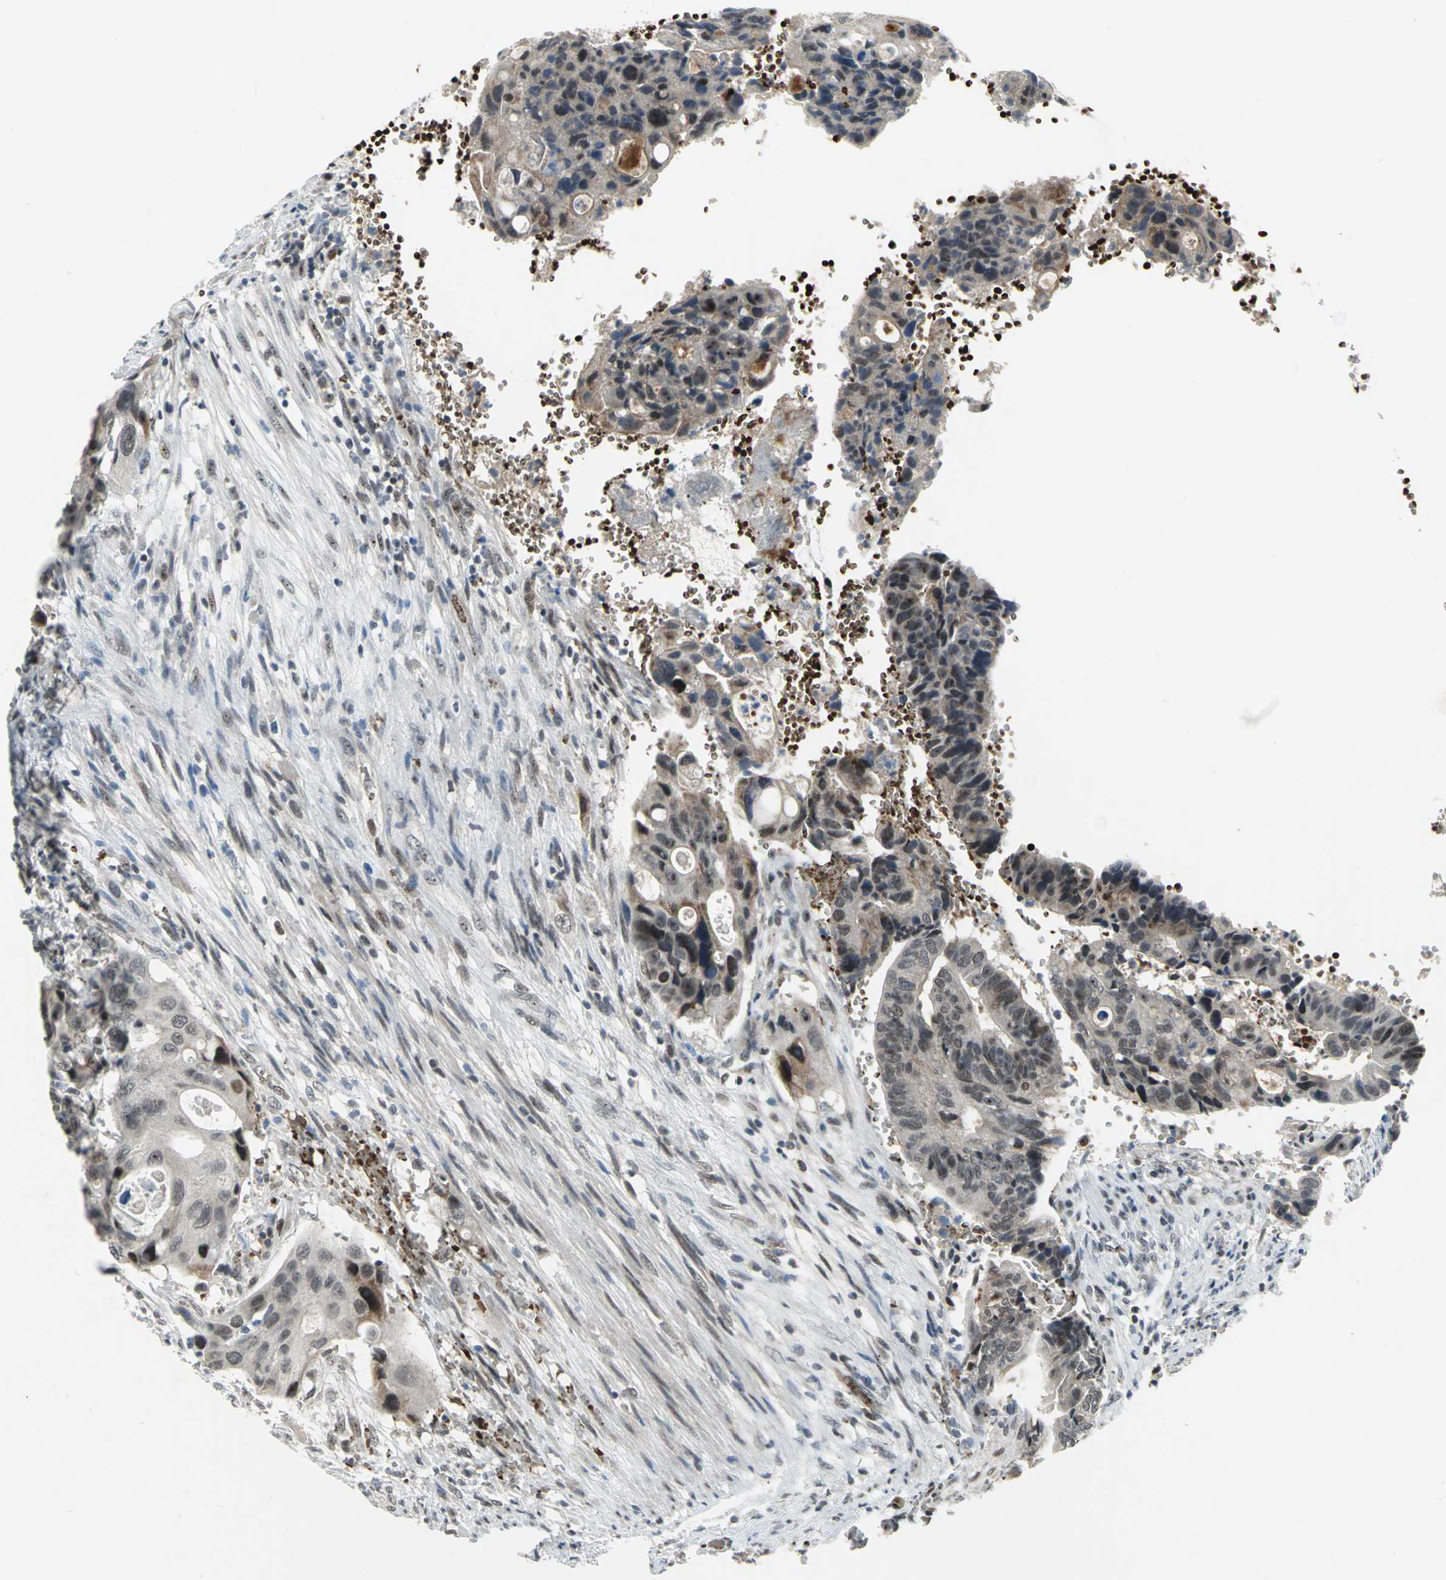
{"staining": {"intensity": "weak", "quantity": "25%-75%", "location": "nuclear"}, "tissue": "colorectal cancer", "cell_type": "Tumor cells", "image_type": "cancer", "snomed": [{"axis": "morphology", "description": "Adenocarcinoma, NOS"}, {"axis": "topography", "description": "Colon"}], "caption": "Immunohistochemistry image of neoplastic tissue: human colorectal adenocarcinoma stained using immunohistochemistry (IHC) displays low levels of weak protein expression localized specifically in the nuclear of tumor cells, appearing as a nuclear brown color.", "gene": "GLI3", "patient": {"sex": "female", "age": 57}}